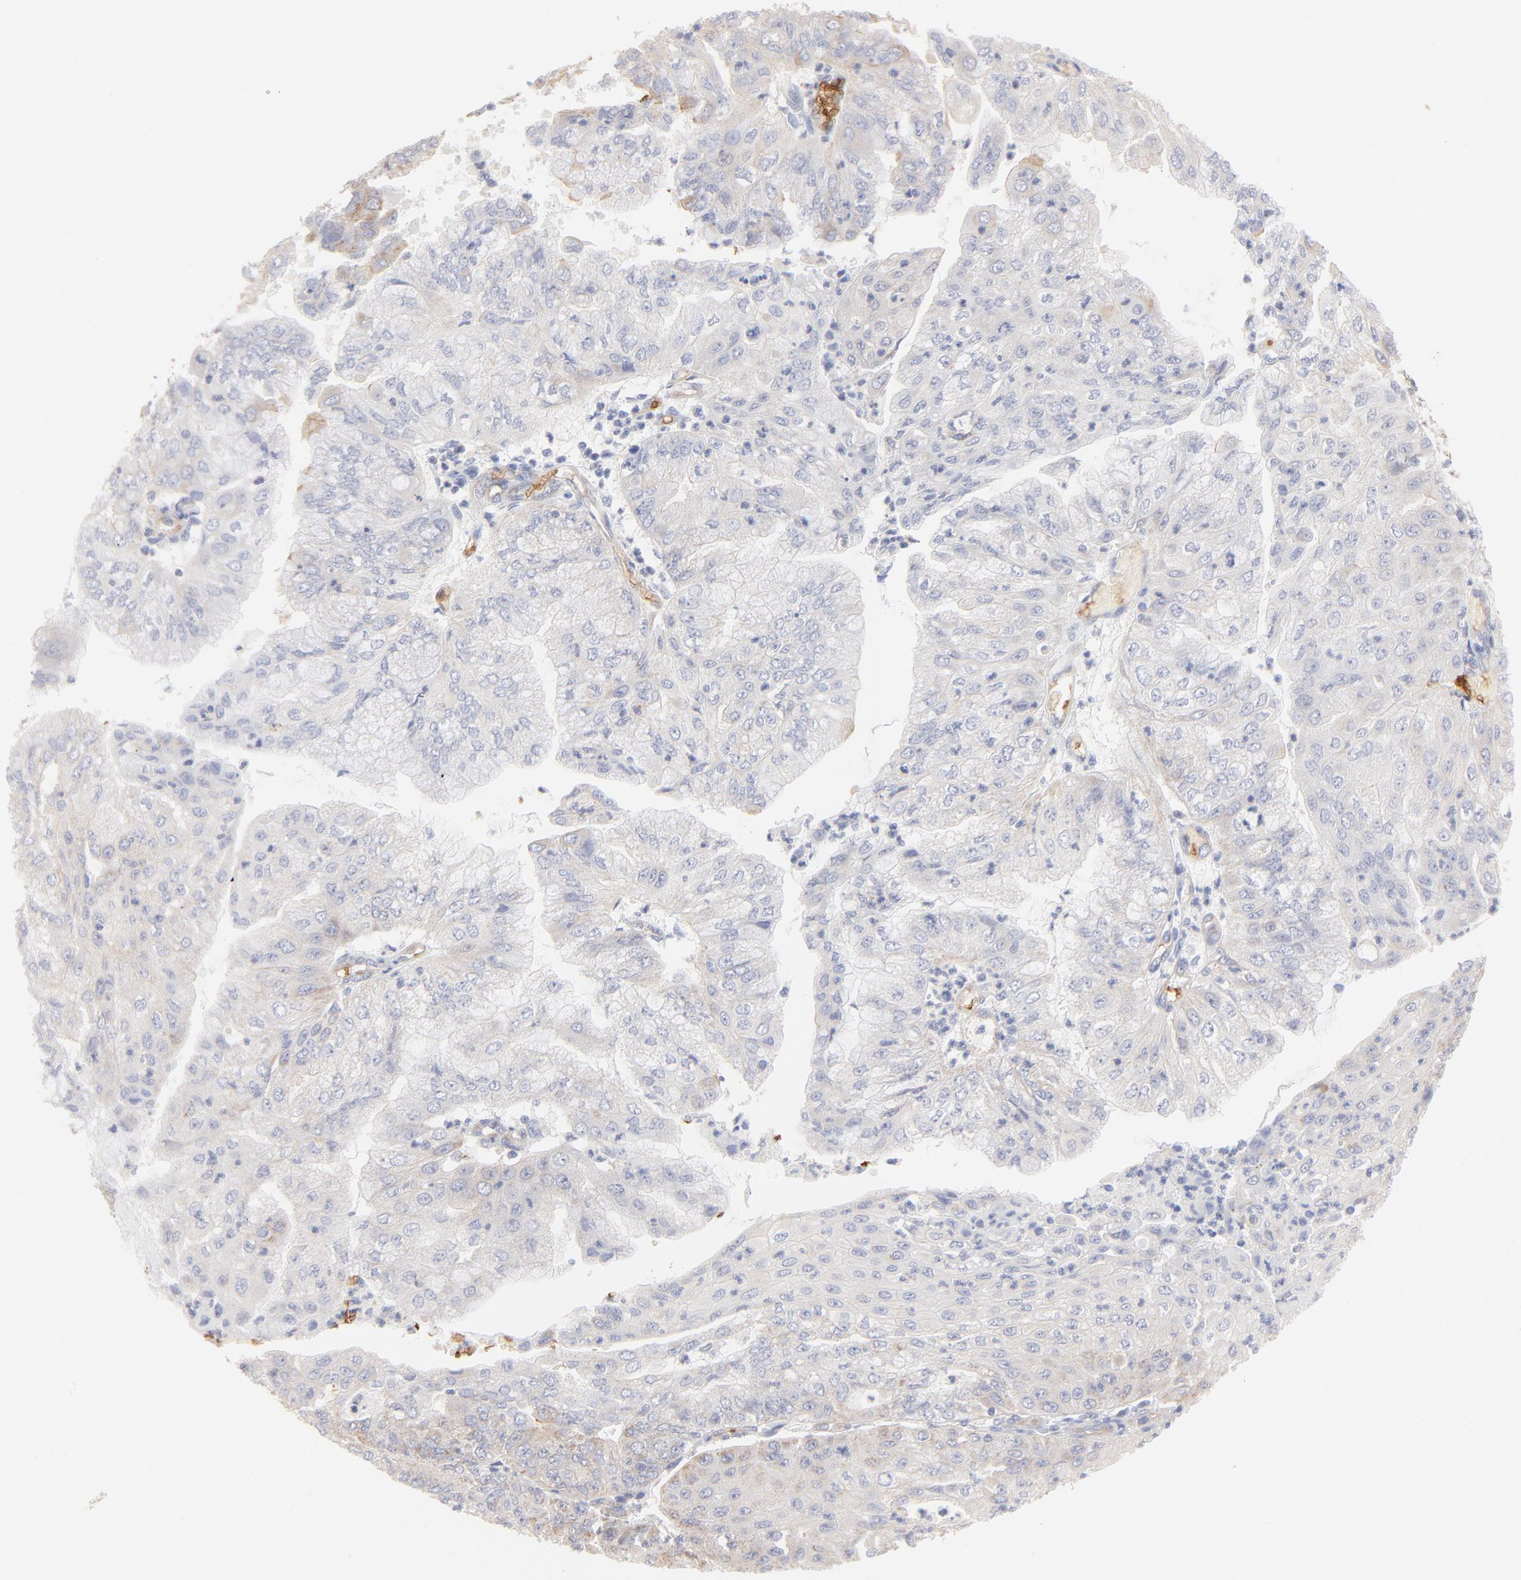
{"staining": {"intensity": "weak", "quantity": "<25%", "location": "cytoplasmic/membranous"}, "tissue": "endometrial cancer", "cell_type": "Tumor cells", "image_type": "cancer", "snomed": [{"axis": "morphology", "description": "Adenocarcinoma, NOS"}, {"axis": "topography", "description": "Endometrium"}], "caption": "The image exhibits no staining of tumor cells in endometrial cancer.", "gene": "SPTB", "patient": {"sex": "female", "age": 79}}